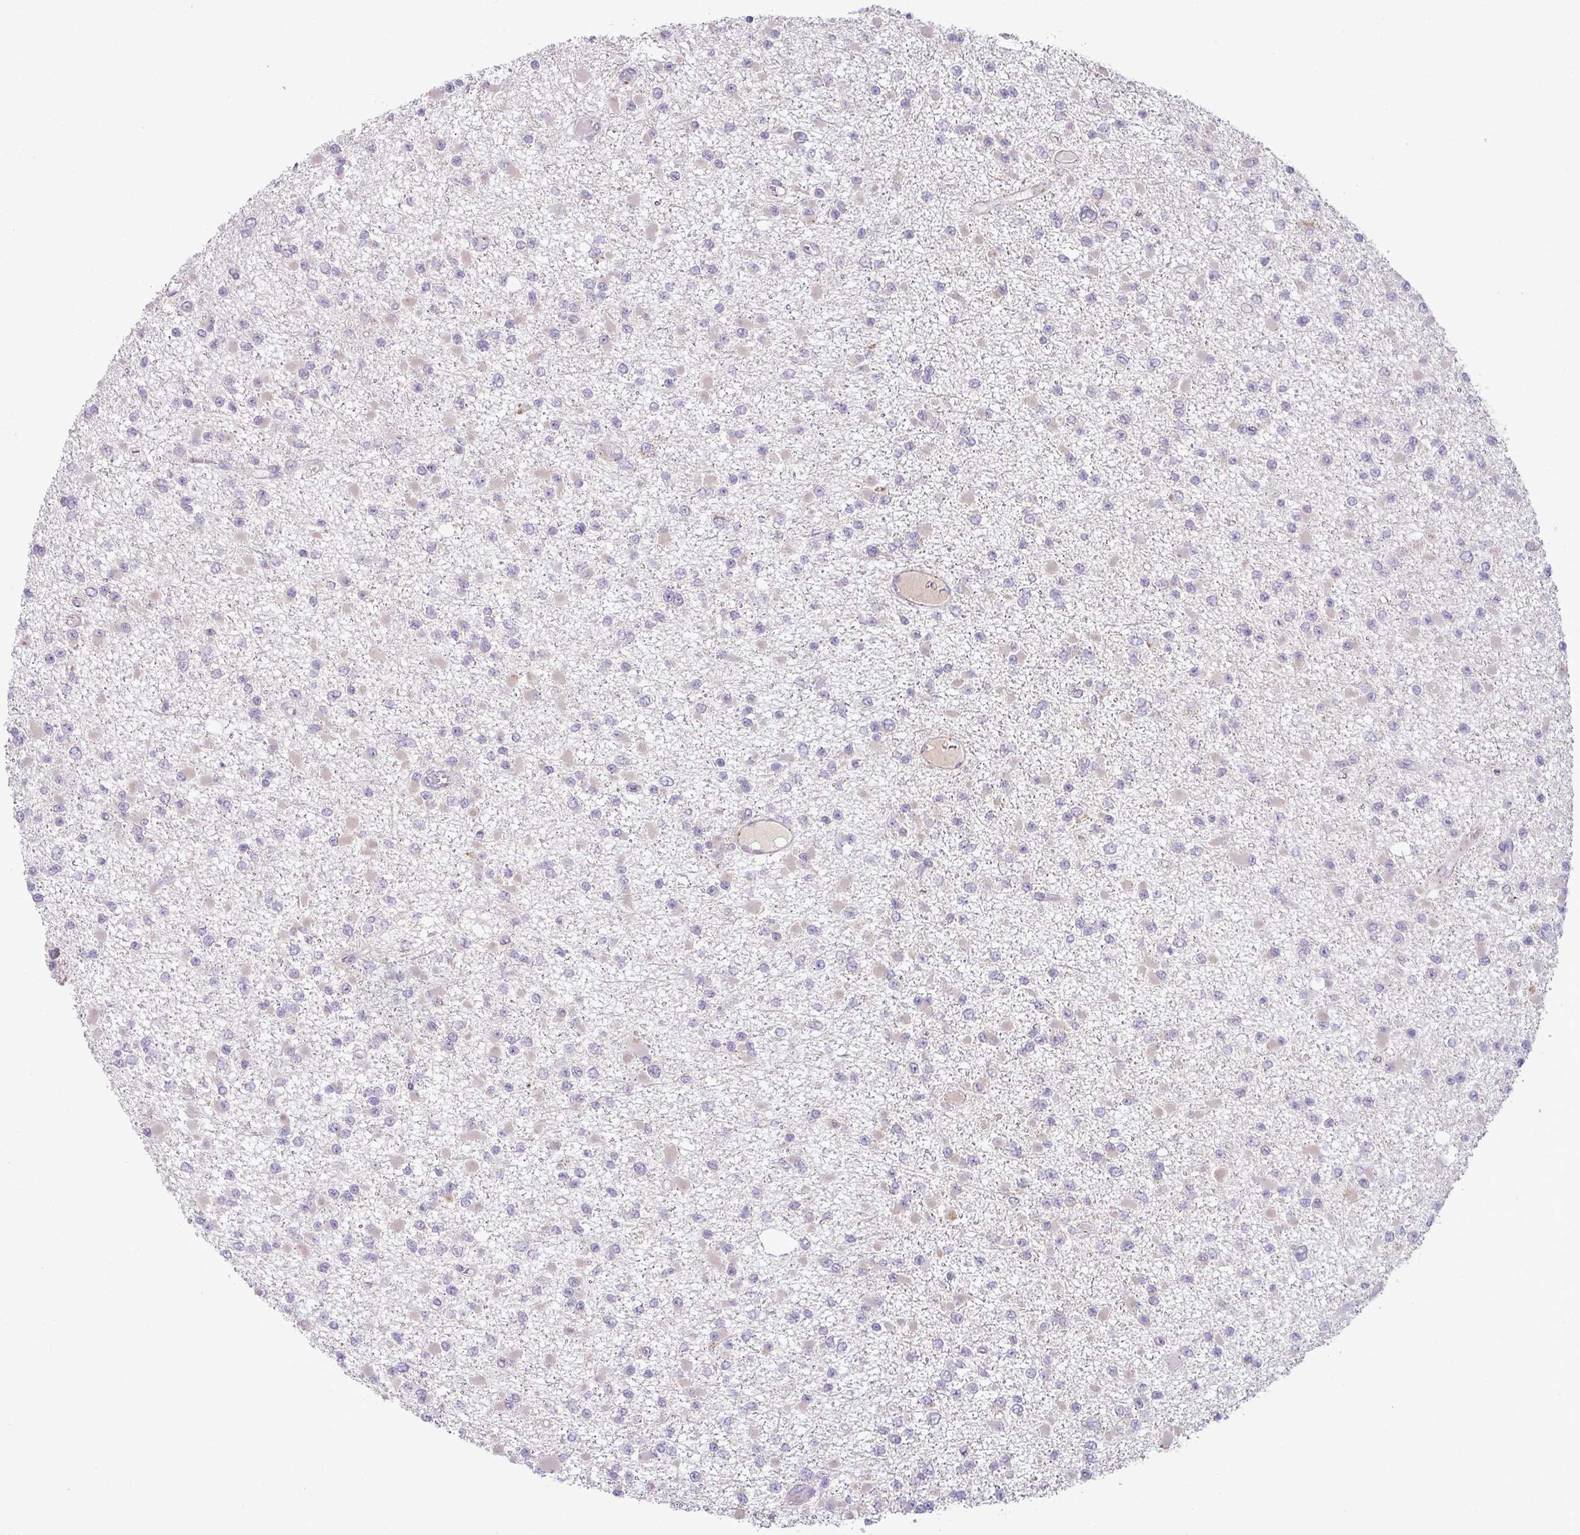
{"staining": {"intensity": "negative", "quantity": "none", "location": "none"}, "tissue": "glioma", "cell_type": "Tumor cells", "image_type": "cancer", "snomed": [{"axis": "morphology", "description": "Glioma, malignant, Low grade"}, {"axis": "topography", "description": "Brain"}], "caption": "This is an immunohistochemistry micrograph of human glioma. There is no positivity in tumor cells.", "gene": "HBEGF", "patient": {"sex": "female", "age": 22}}